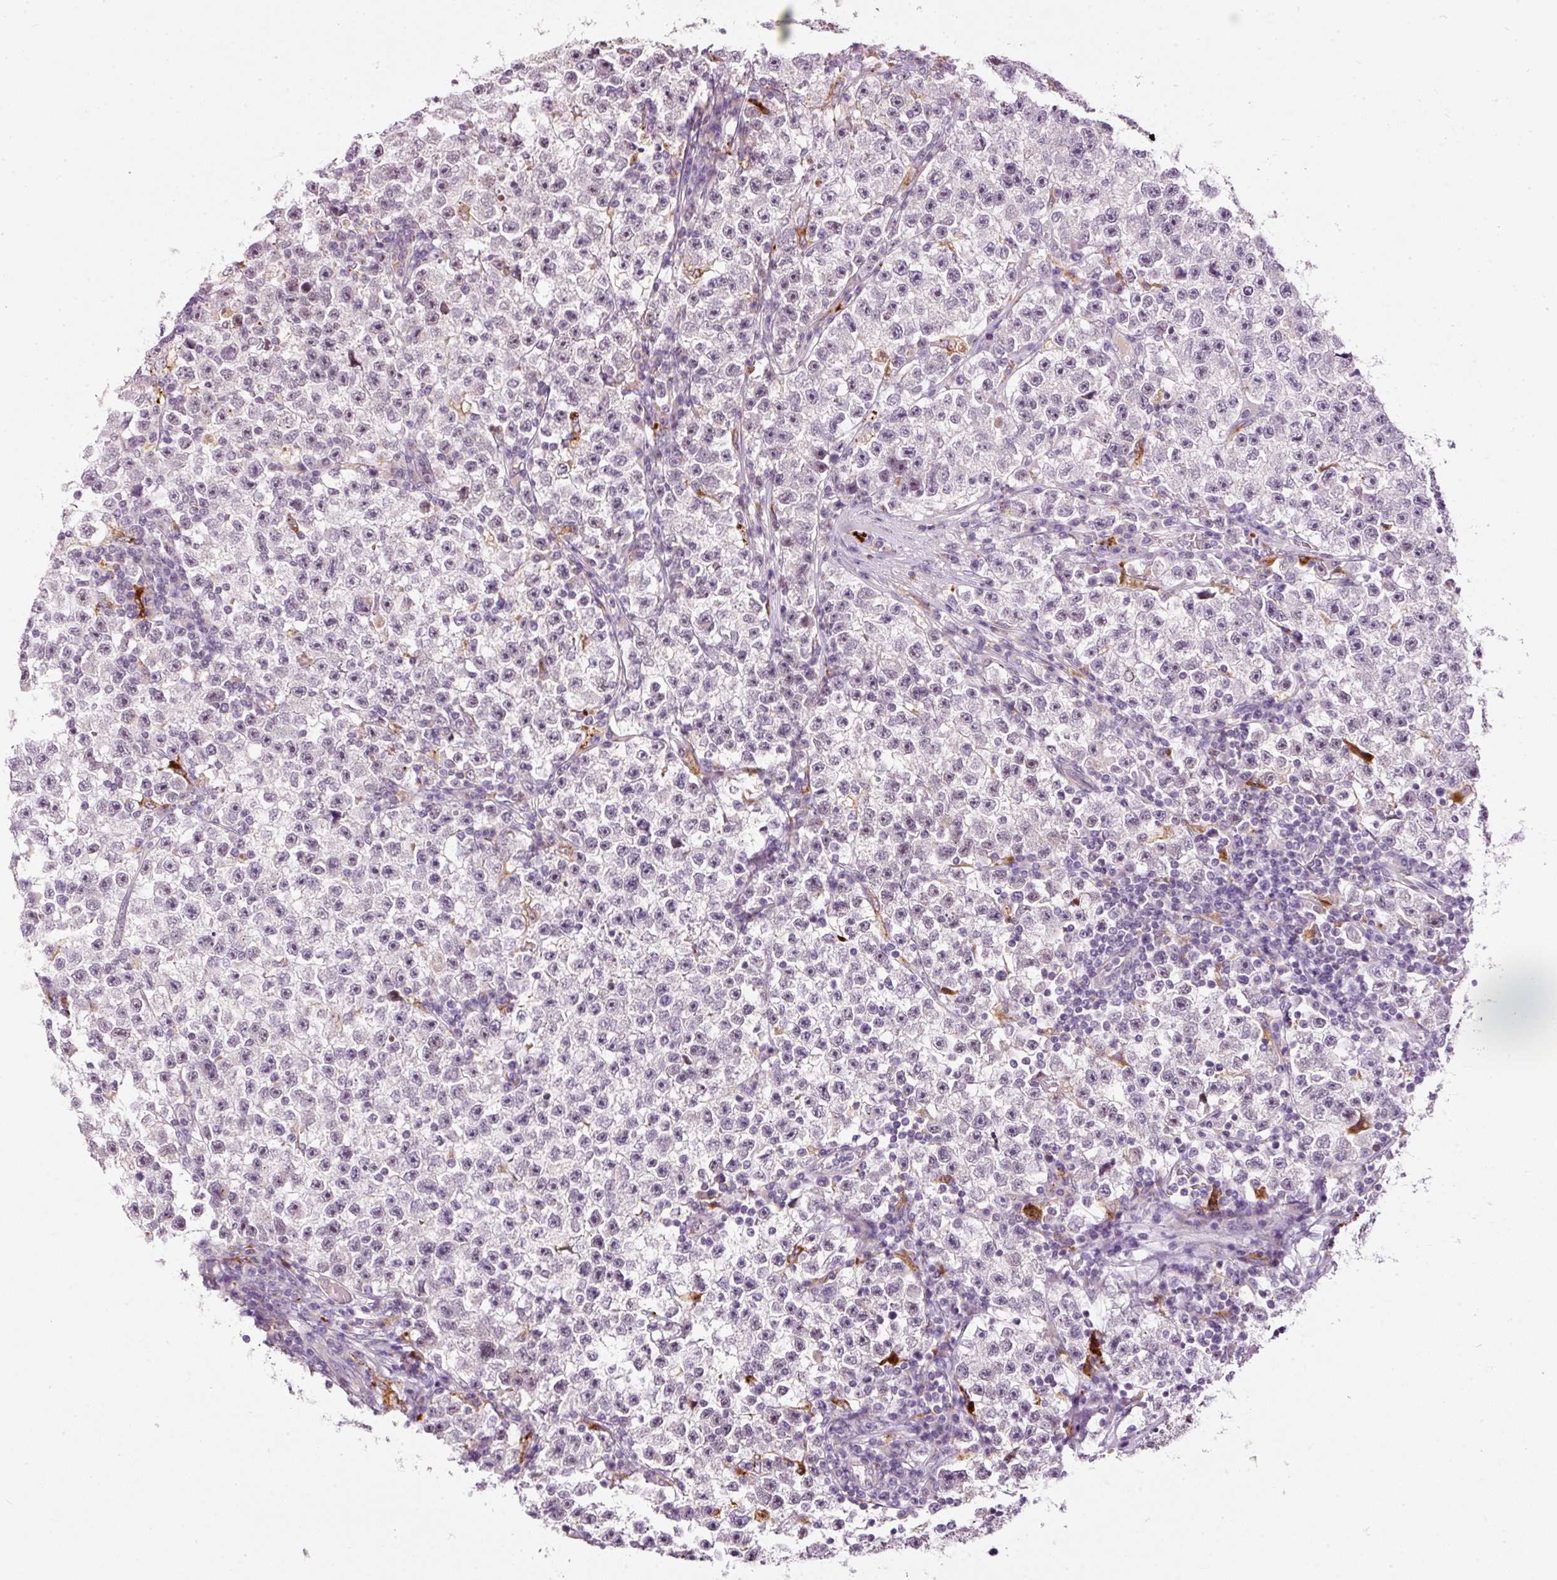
{"staining": {"intensity": "negative", "quantity": "none", "location": "none"}, "tissue": "testis cancer", "cell_type": "Tumor cells", "image_type": "cancer", "snomed": [{"axis": "morphology", "description": "Seminoma, NOS"}, {"axis": "topography", "description": "Testis"}], "caption": "Immunohistochemistry of testis cancer exhibits no positivity in tumor cells. (DAB (3,3'-diaminobenzidine) immunohistochemistry (IHC) with hematoxylin counter stain).", "gene": "ZNF639", "patient": {"sex": "male", "age": 22}}